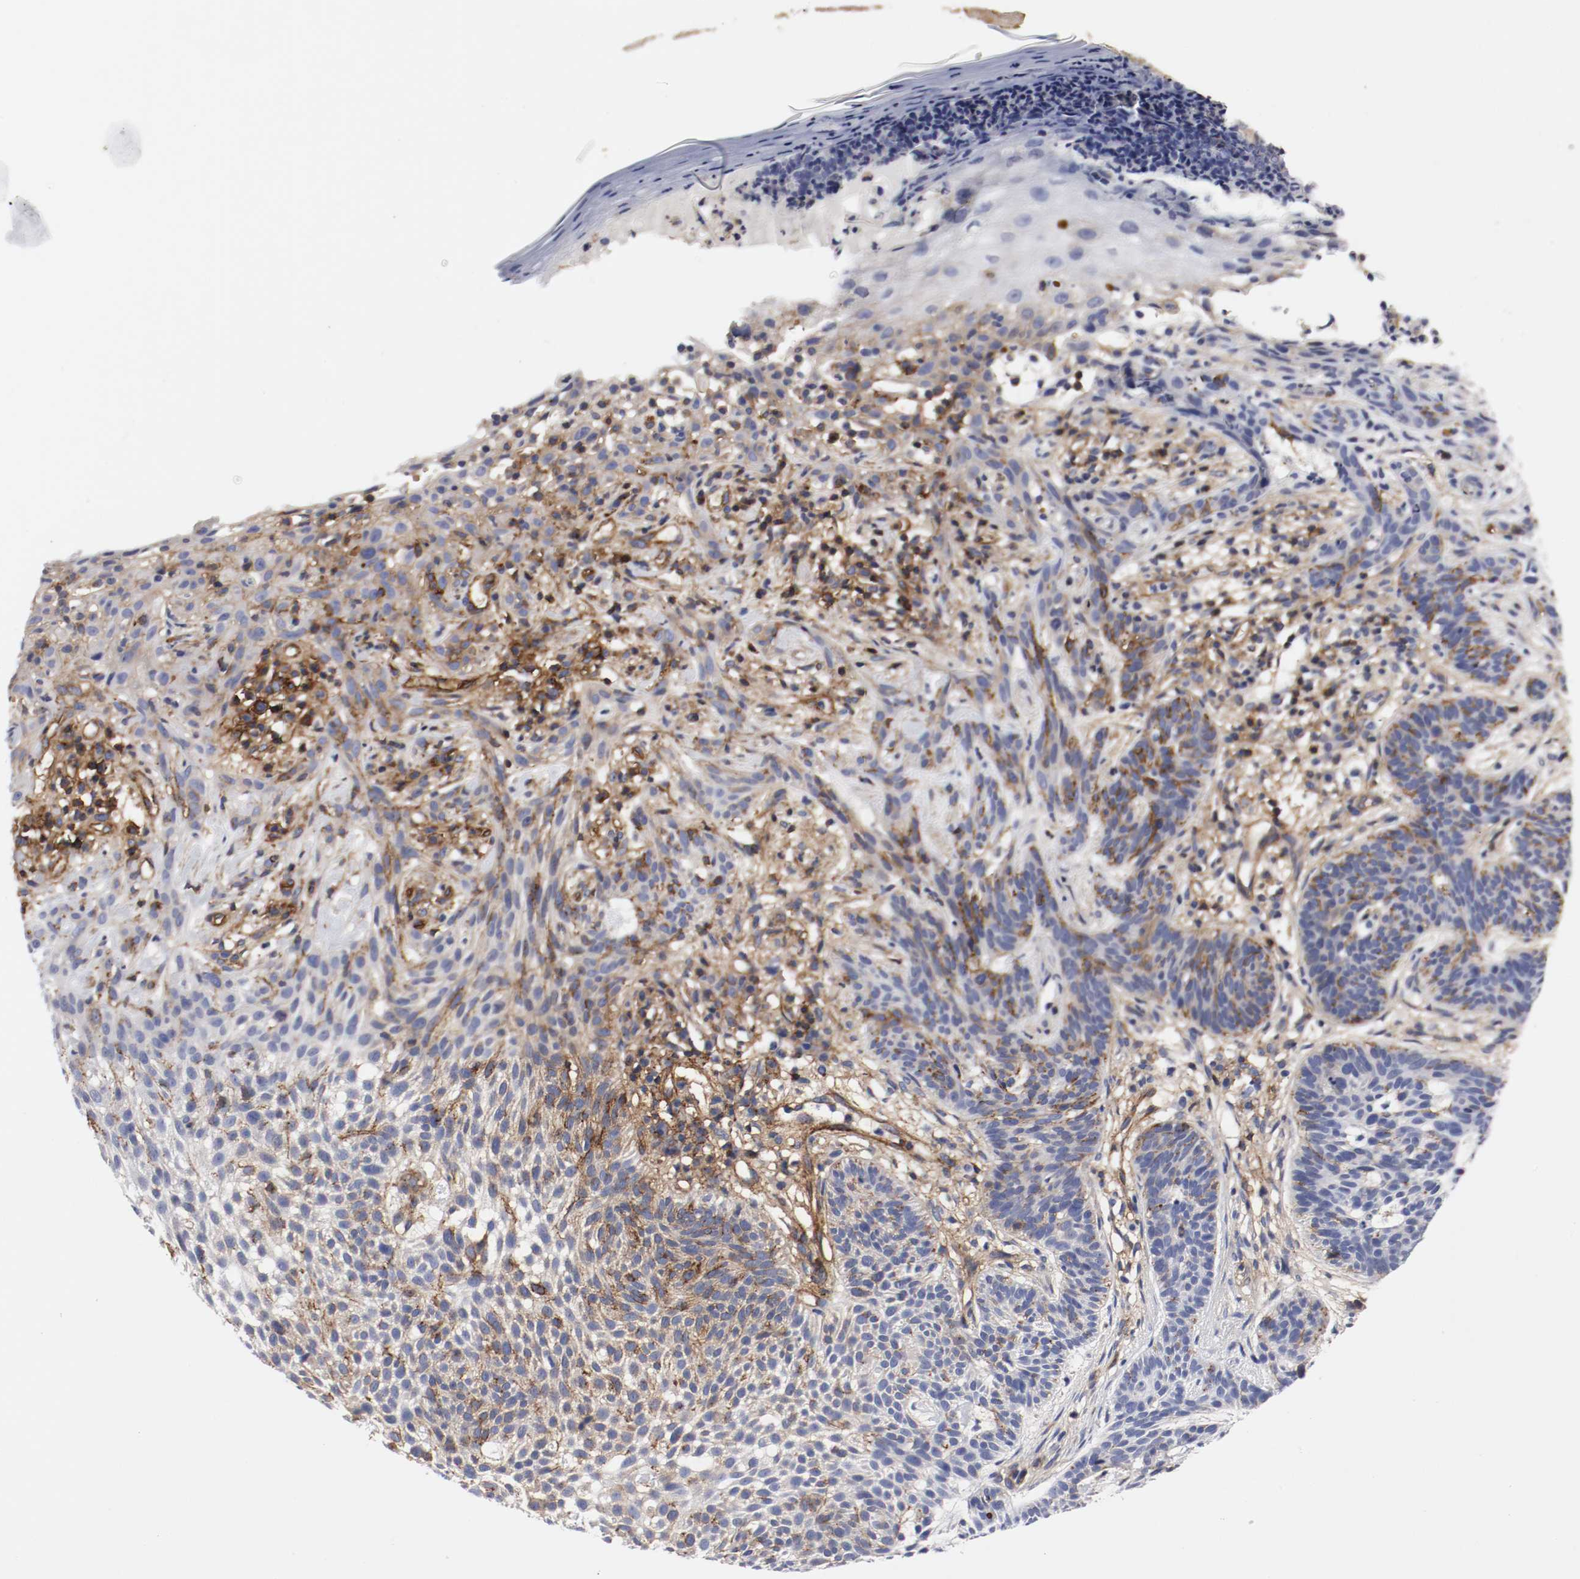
{"staining": {"intensity": "strong", "quantity": "25%-75%", "location": "cytoplasmic/membranous"}, "tissue": "skin cancer", "cell_type": "Tumor cells", "image_type": "cancer", "snomed": [{"axis": "morphology", "description": "Normal tissue, NOS"}, {"axis": "morphology", "description": "Basal cell carcinoma"}, {"axis": "topography", "description": "Skin"}], "caption": "Skin basal cell carcinoma stained with IHC reveals strong cytoplasmic/membranous expression in approximately 25%-75% of tumor cells.", "gene": "IFITM1", "patient": {"sex": "female", "age": 69}}